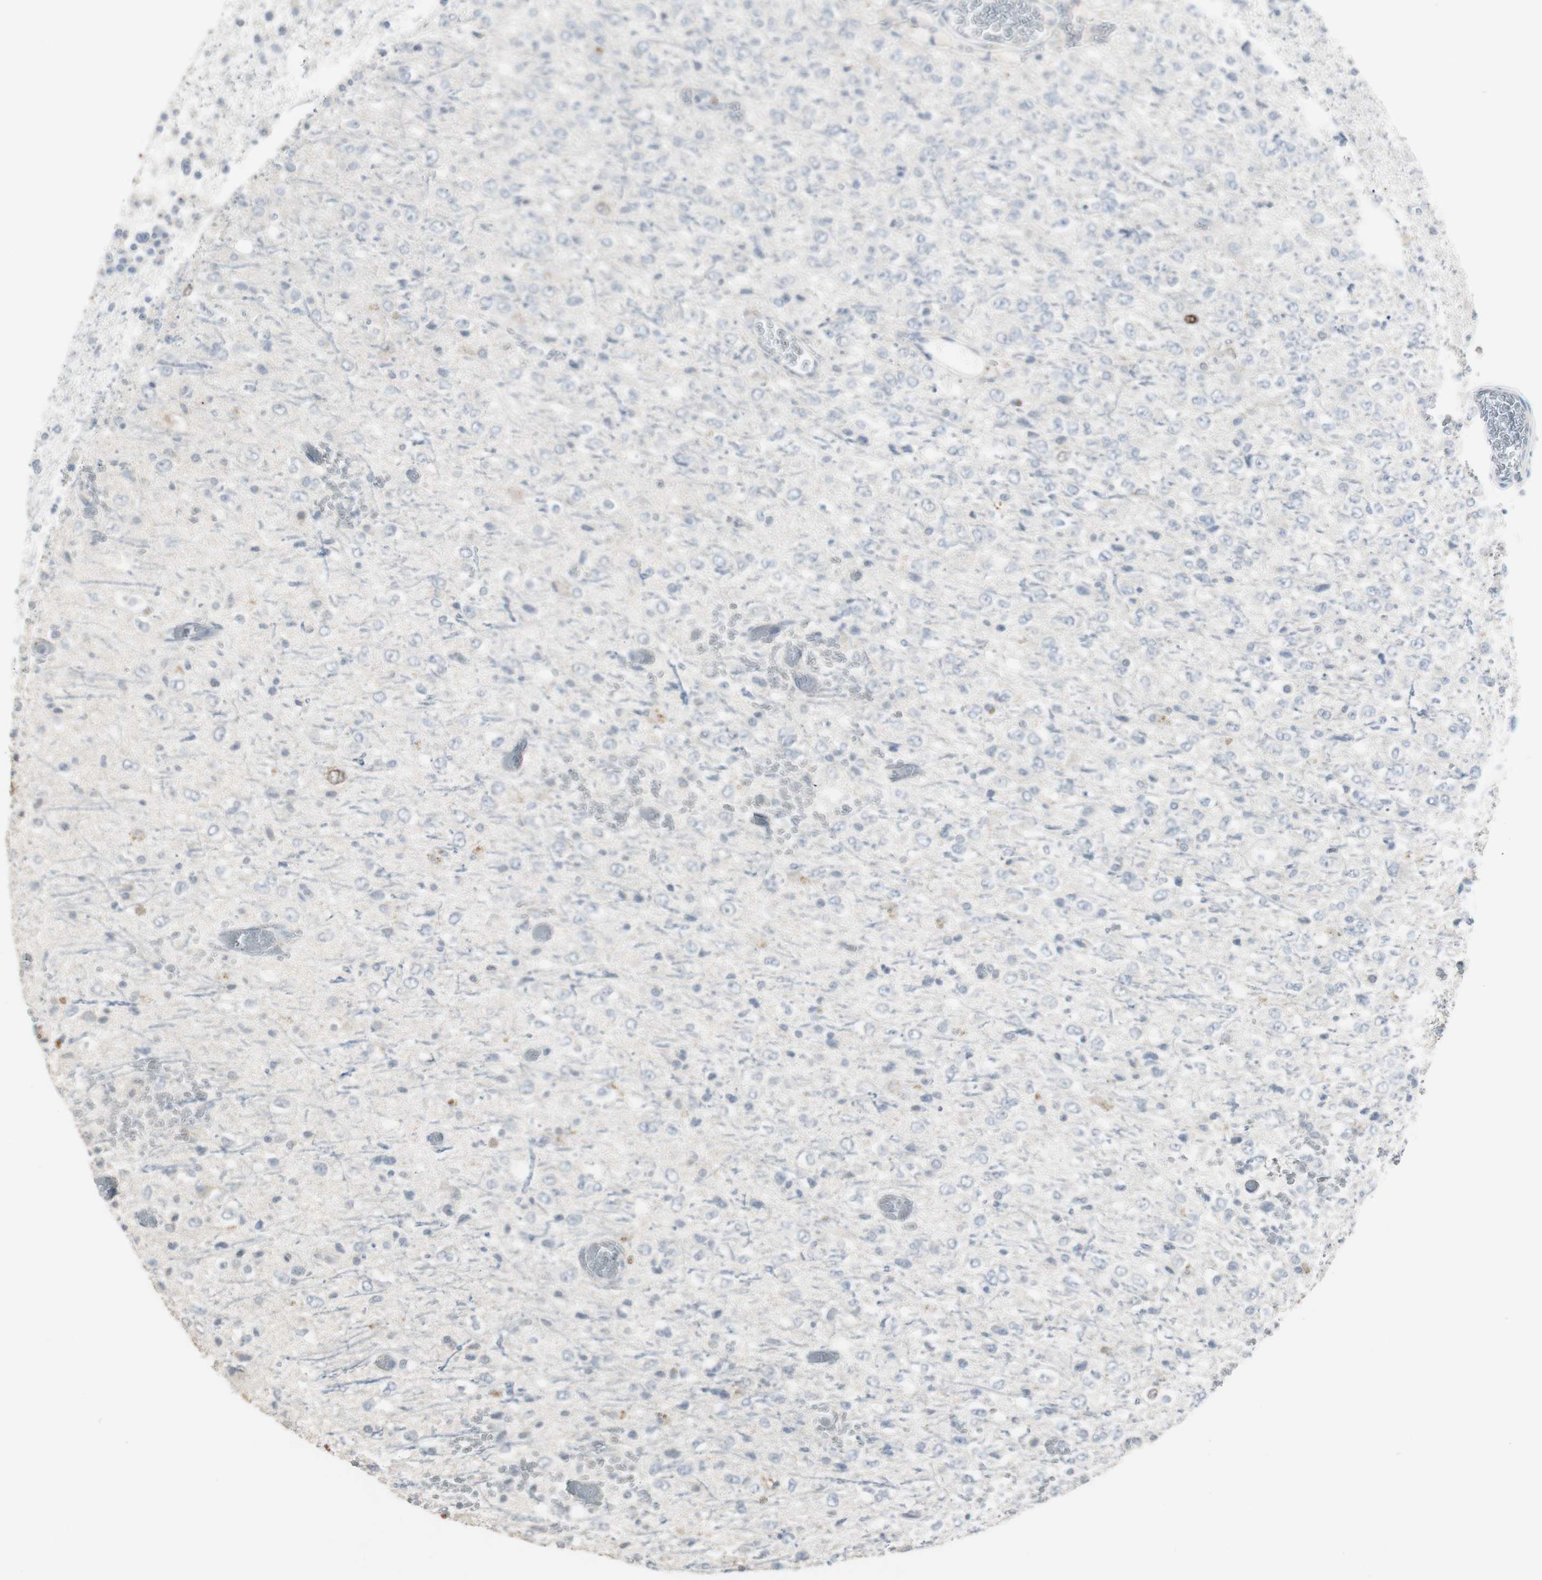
{"staining": {"intensity": "negative", "quantity": "none", "location": "none"}, "tissue": "glioma", "cell_type": "Tumor cells", "image_type": "cancer", "snomed": [{"axis": "morphology", "description": "Glioma, malignant, High grade"}, {"axis": "topography", "description": "pancreas cauda"}], "caption": "The IHC micrograph has no significant expression in tumor cells of glioma tissue.", "gene": "TK1", "patient": {"sex": "male", "age": 60}}